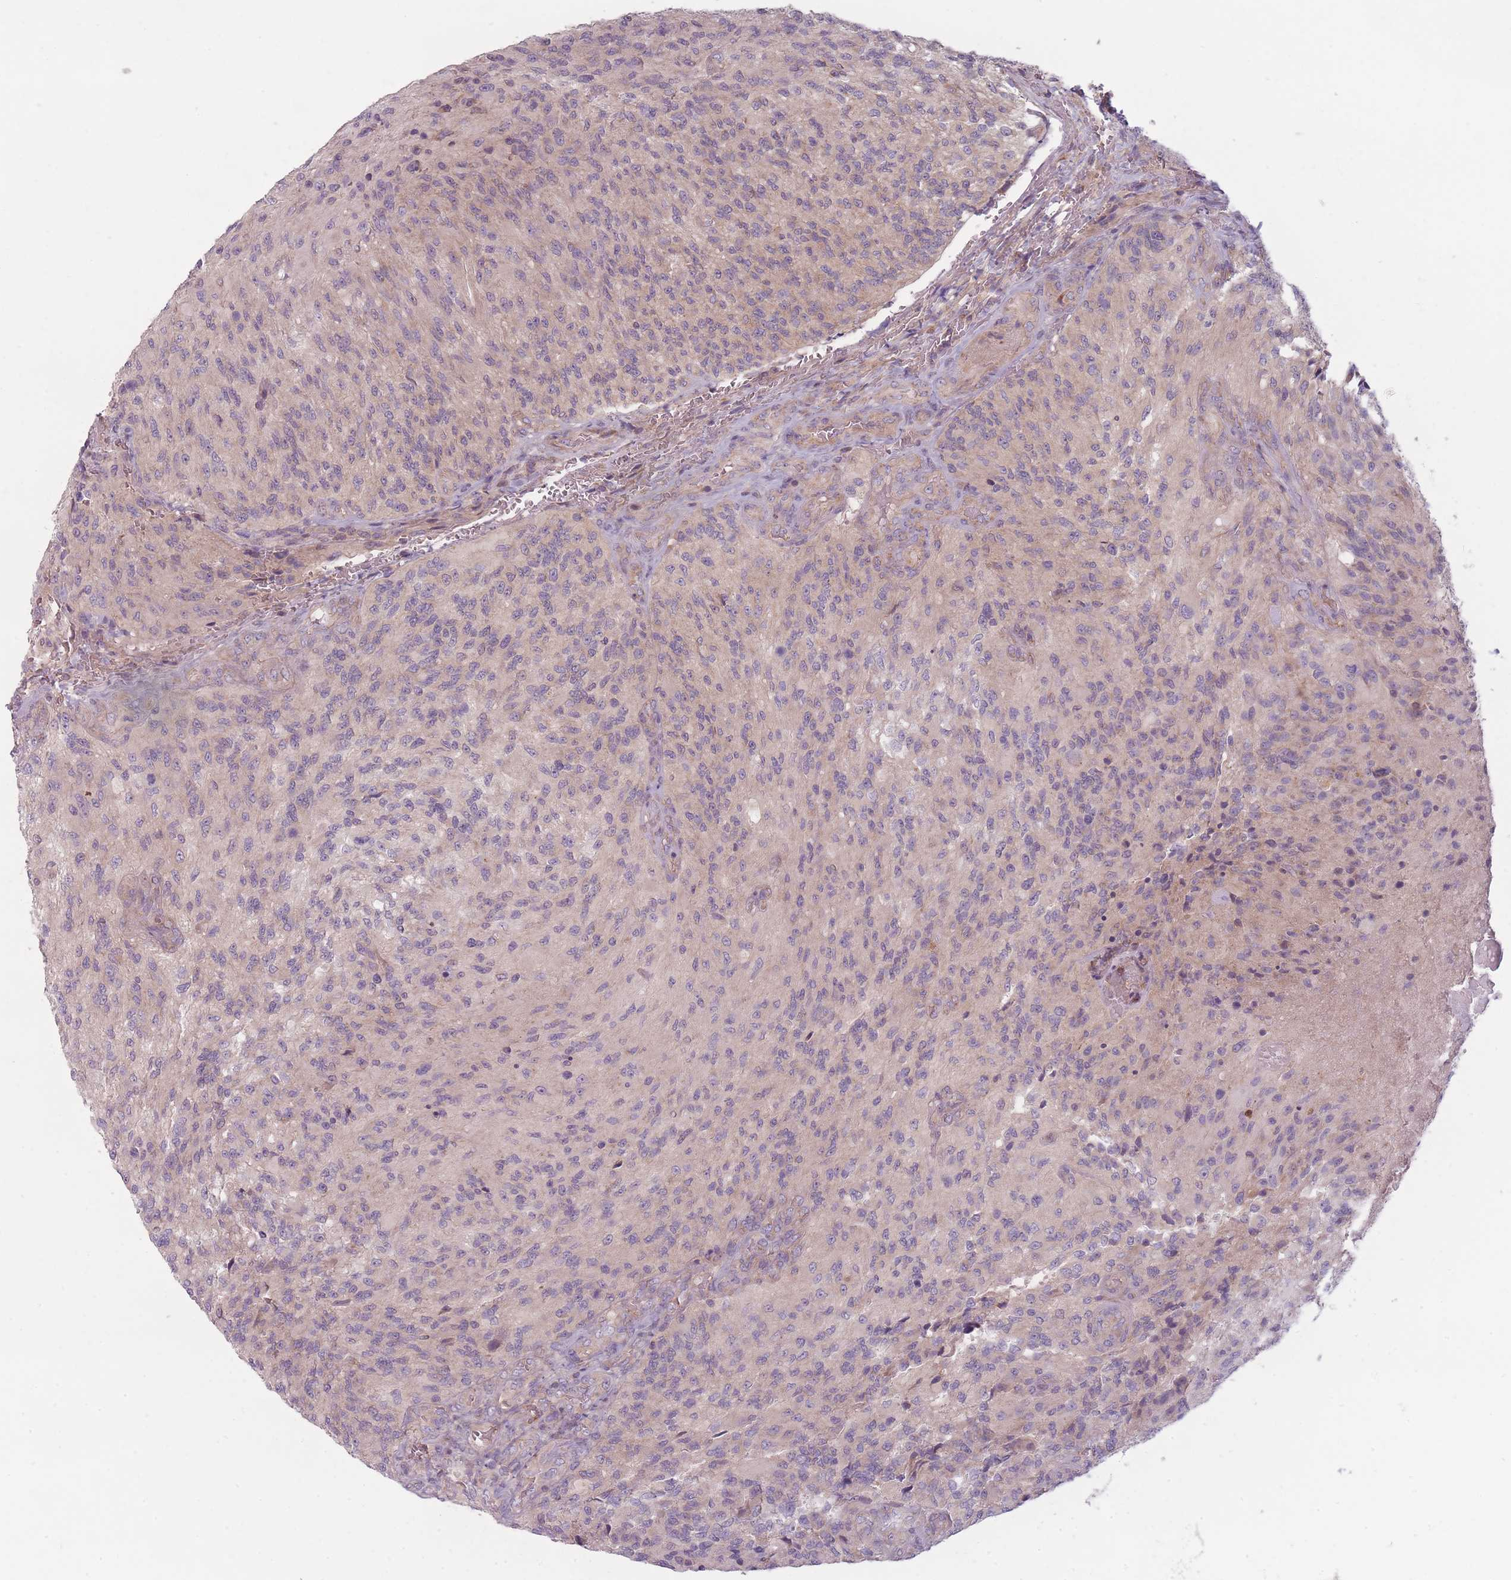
{"staining": {"intensity": "negative", "quantity": "none", "location": "none"}, "tissue": "glioma", "cell_type": "Tumor cells", "image_type": "cancer", "snomed": [{"axis": "morphology", "description": "Normal tissue, NOS"}, {"axis": "morphology", "description": "Glioma, malignant, High grade"}, {"axis": "topography", "description": "Cerebral cortex"}], "caption": "Tumor cells show no significant protein staining in malignant glioma (high-grade).", "gene": "NT5DC2", "patient": {"sex": "male", "age": 56}}